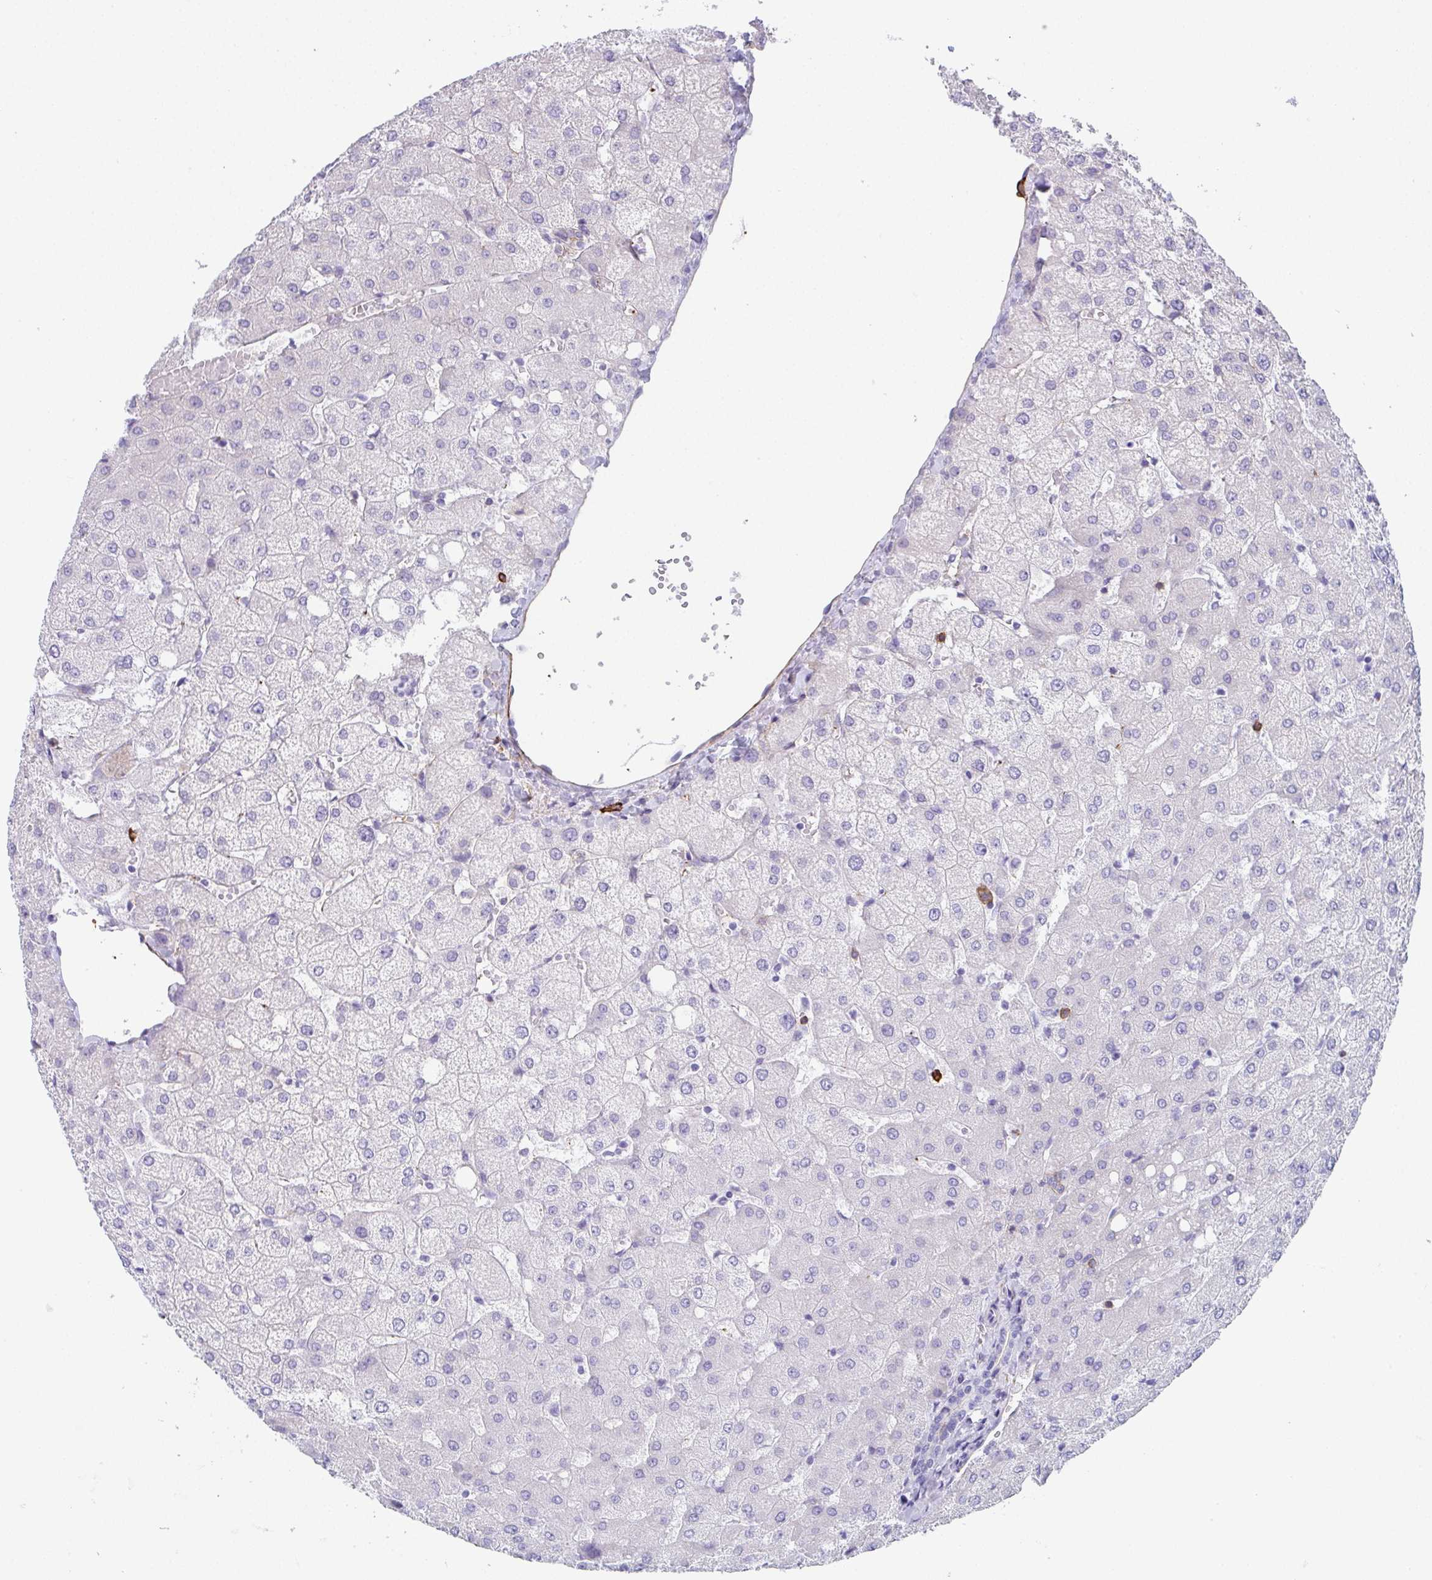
{"staining": {"intensity": "negative", "quantity": "none", "location": "none"}, "tissue": "liver", "cell_type": "Cholangiocytes", "image_type": "normal", "snomed": [{"axis": "morphology", "description": "Normal tissue, NOS"}, {"axis": "topography", "description": "Liver"}], "caption": "Liver was stained to show a protein in brown. There is no significant staining in cholangiocytes.", "gene": "DBN1", "patient": {"sex": "female", "age": 54}}